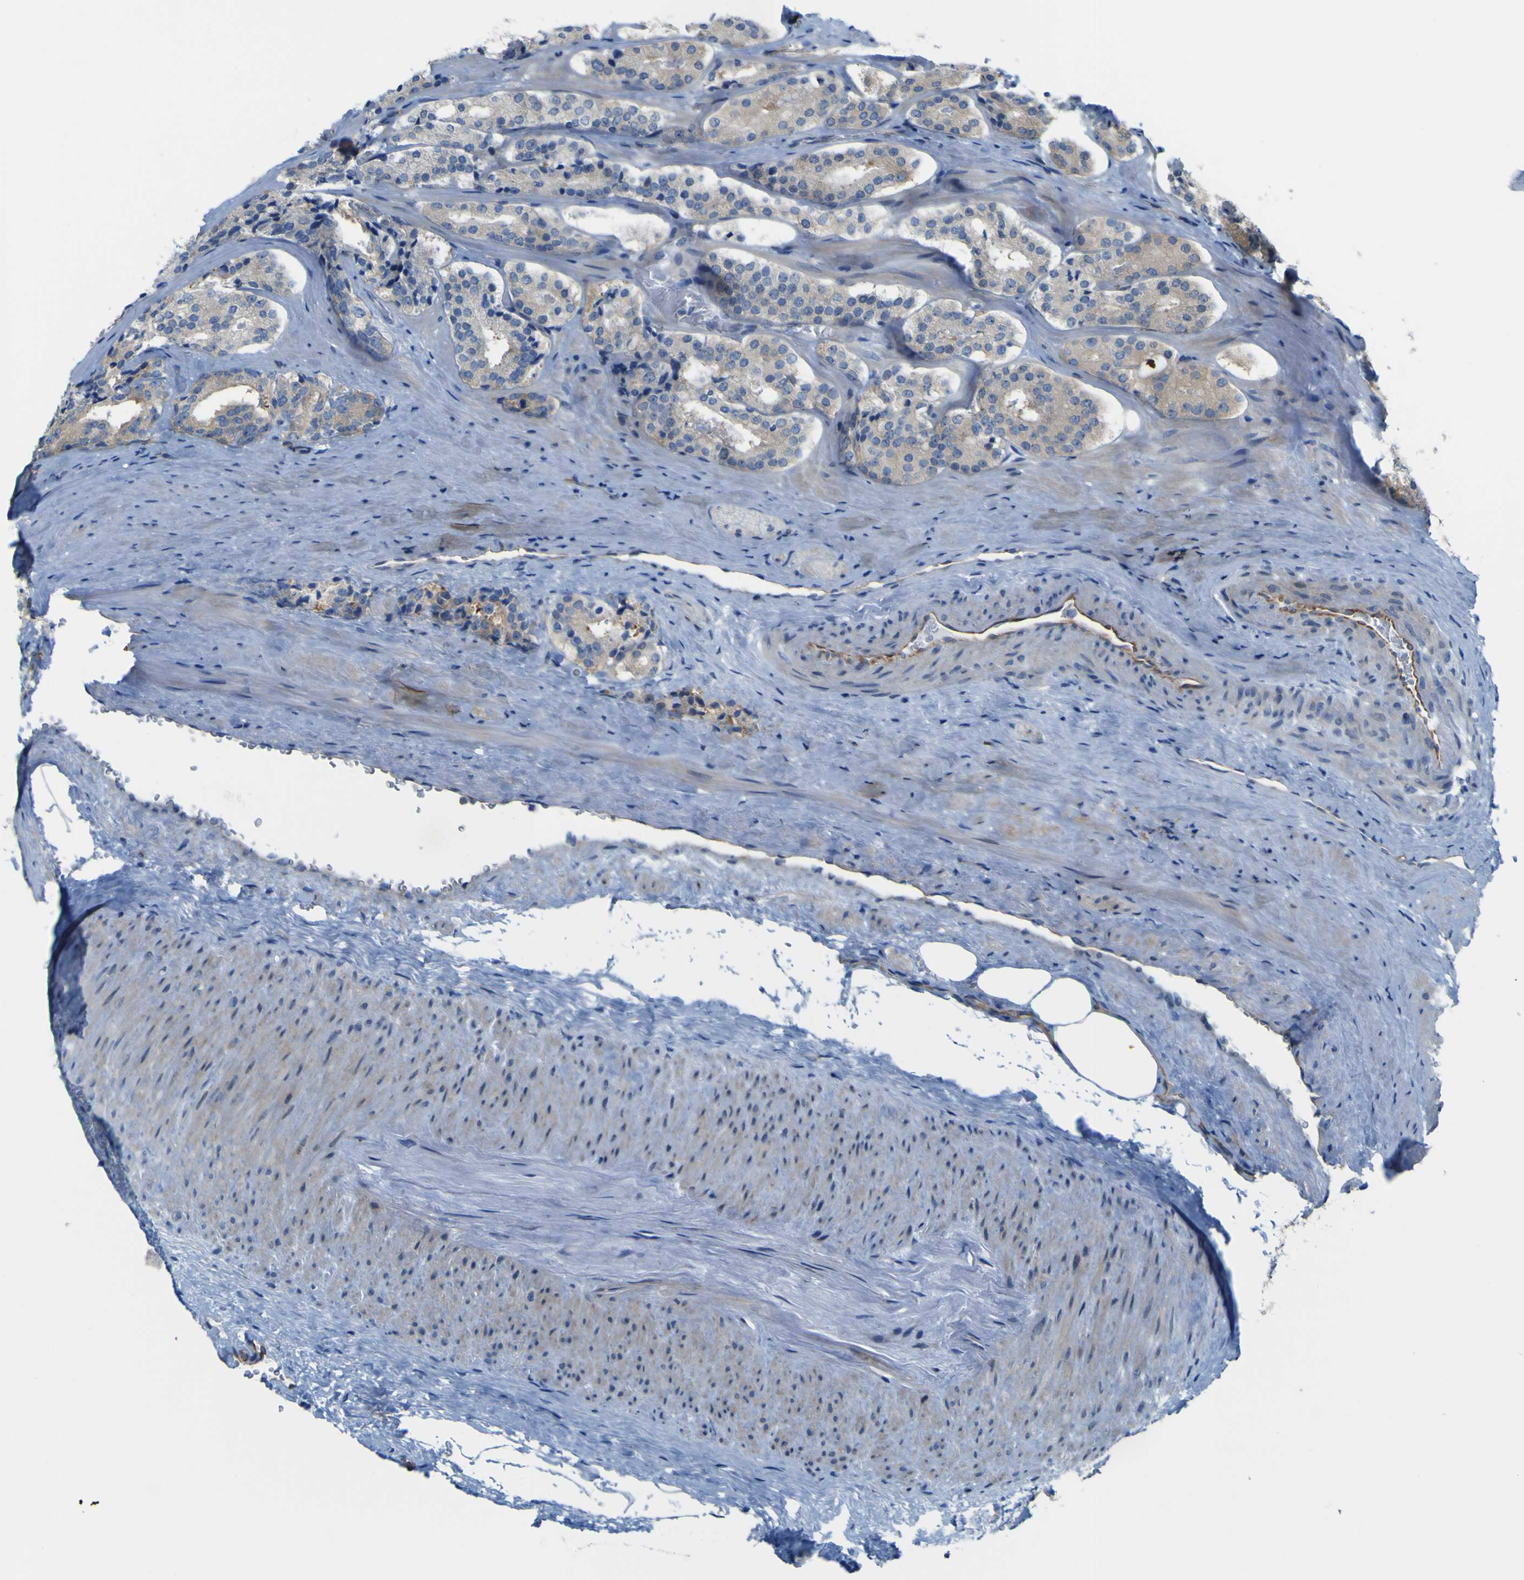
{"staining": {"intensity": "weak", "quantity": "<25%", "location": "cytoplasmic/membranous"}, "tissue": "prostate cancer", "cell_type": "Tumor cells", "image_type": "cancer", "snomed": [{"axis": "morphology", "description": "Adenocarcinoma, High grade"}, {"axis": "topography", "description": "Prostate"}], "caption": "Protein analysis of prostate cancer reveals no significant expression in tumor cells.", "gene": "JPH1", "patient": {"sex": "male", "age": 60}}